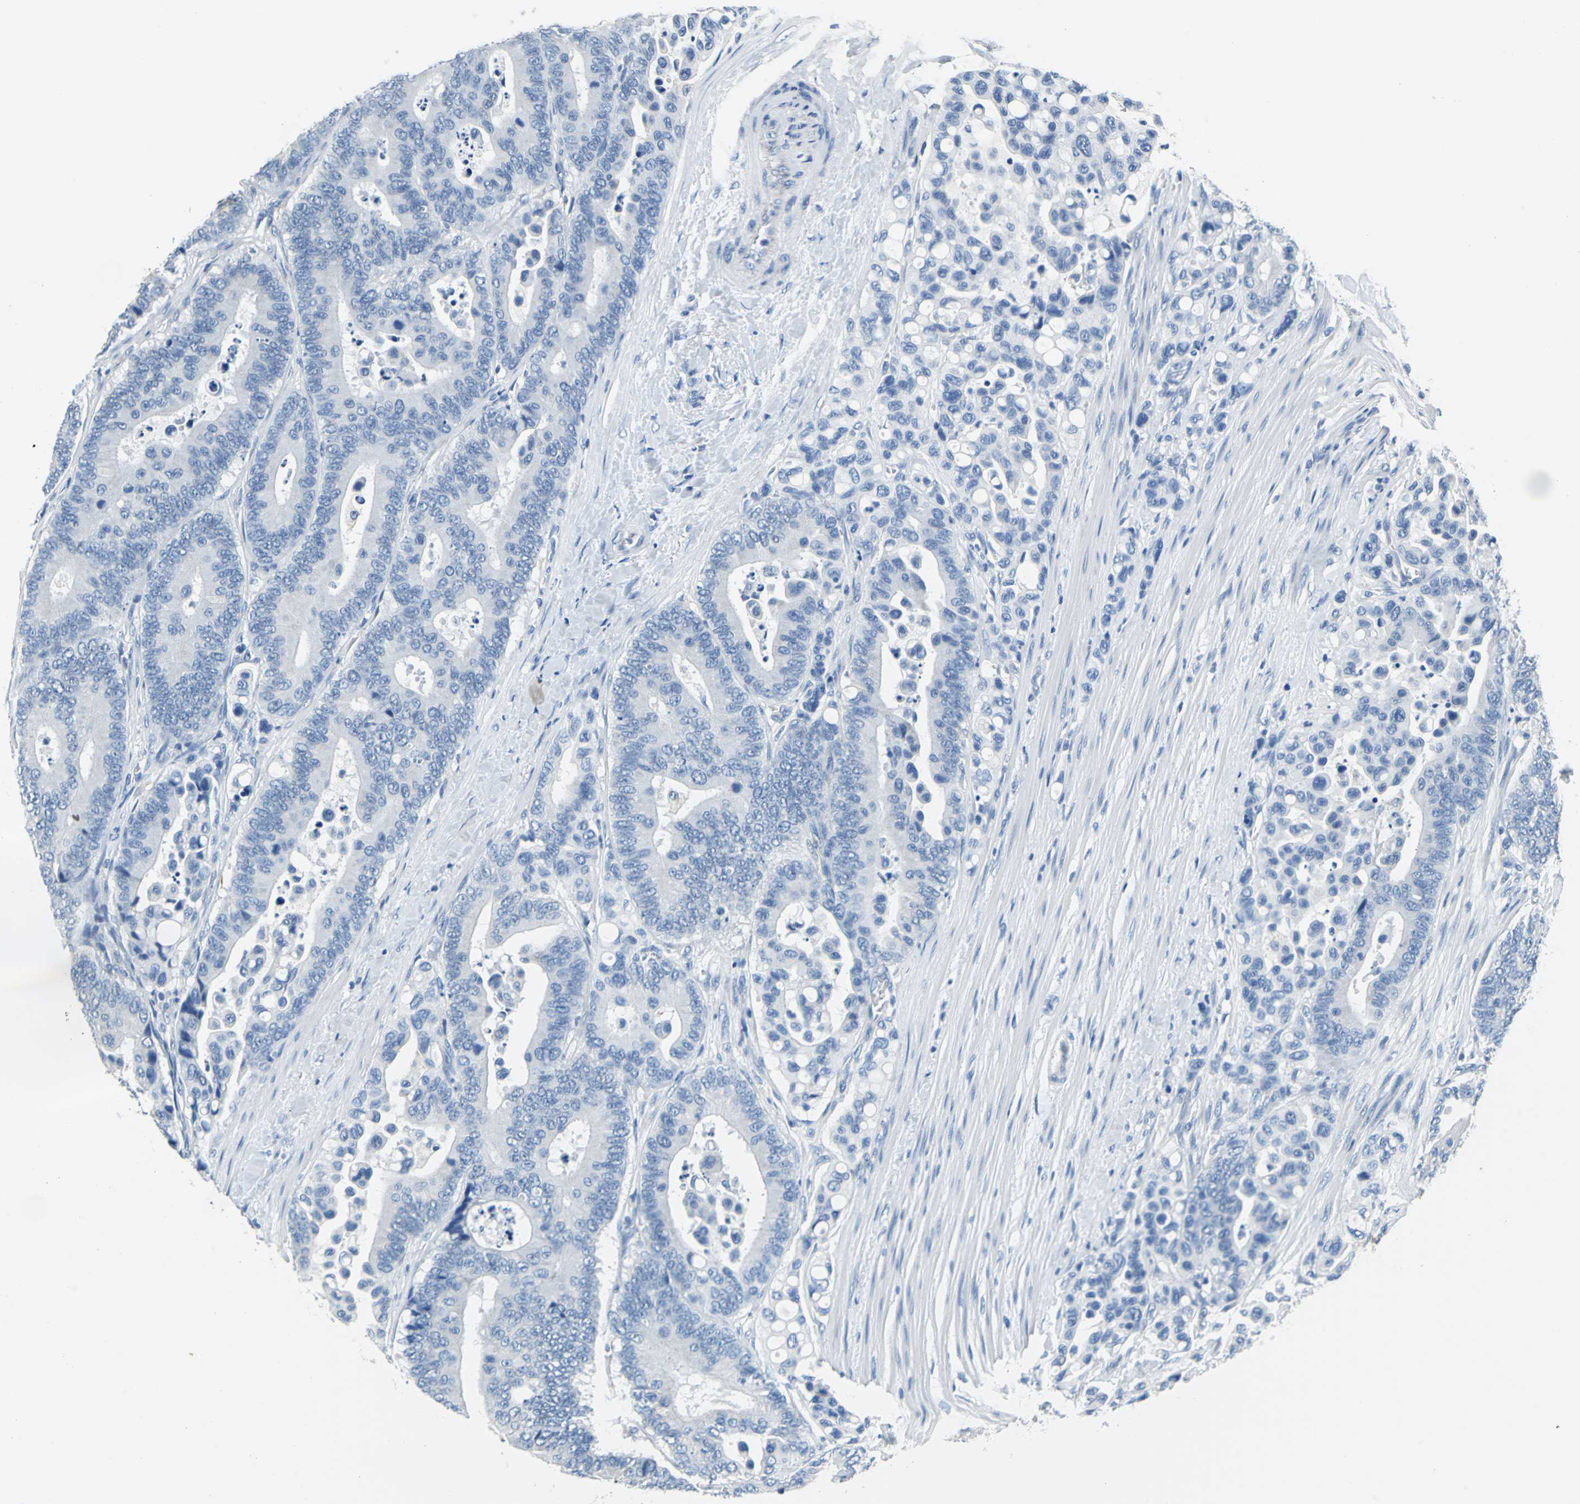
{"staining": {"intensity": "negative", "quantity": "none", "location": "none"}, "tissue": "colorectal cancer", "cell_type": "Tumor cells", "image_type": "cancer", "snomed": [{"axis": "morphology", "description": "Normal tissue, NOS"}, {"axis": "morphology", "description": "Adenocarcinoma, NOS"}, {"axis": "topography", "description": "Colon"}], "caption": "This is a photomicrograph of immunohistochemistry (IHC) staining of colorectal cancer (adenocarcinoma), which shows no positivity in tumor cells.", "gene": "TEX264", "patient": {"sex": "male", "age": 82}}